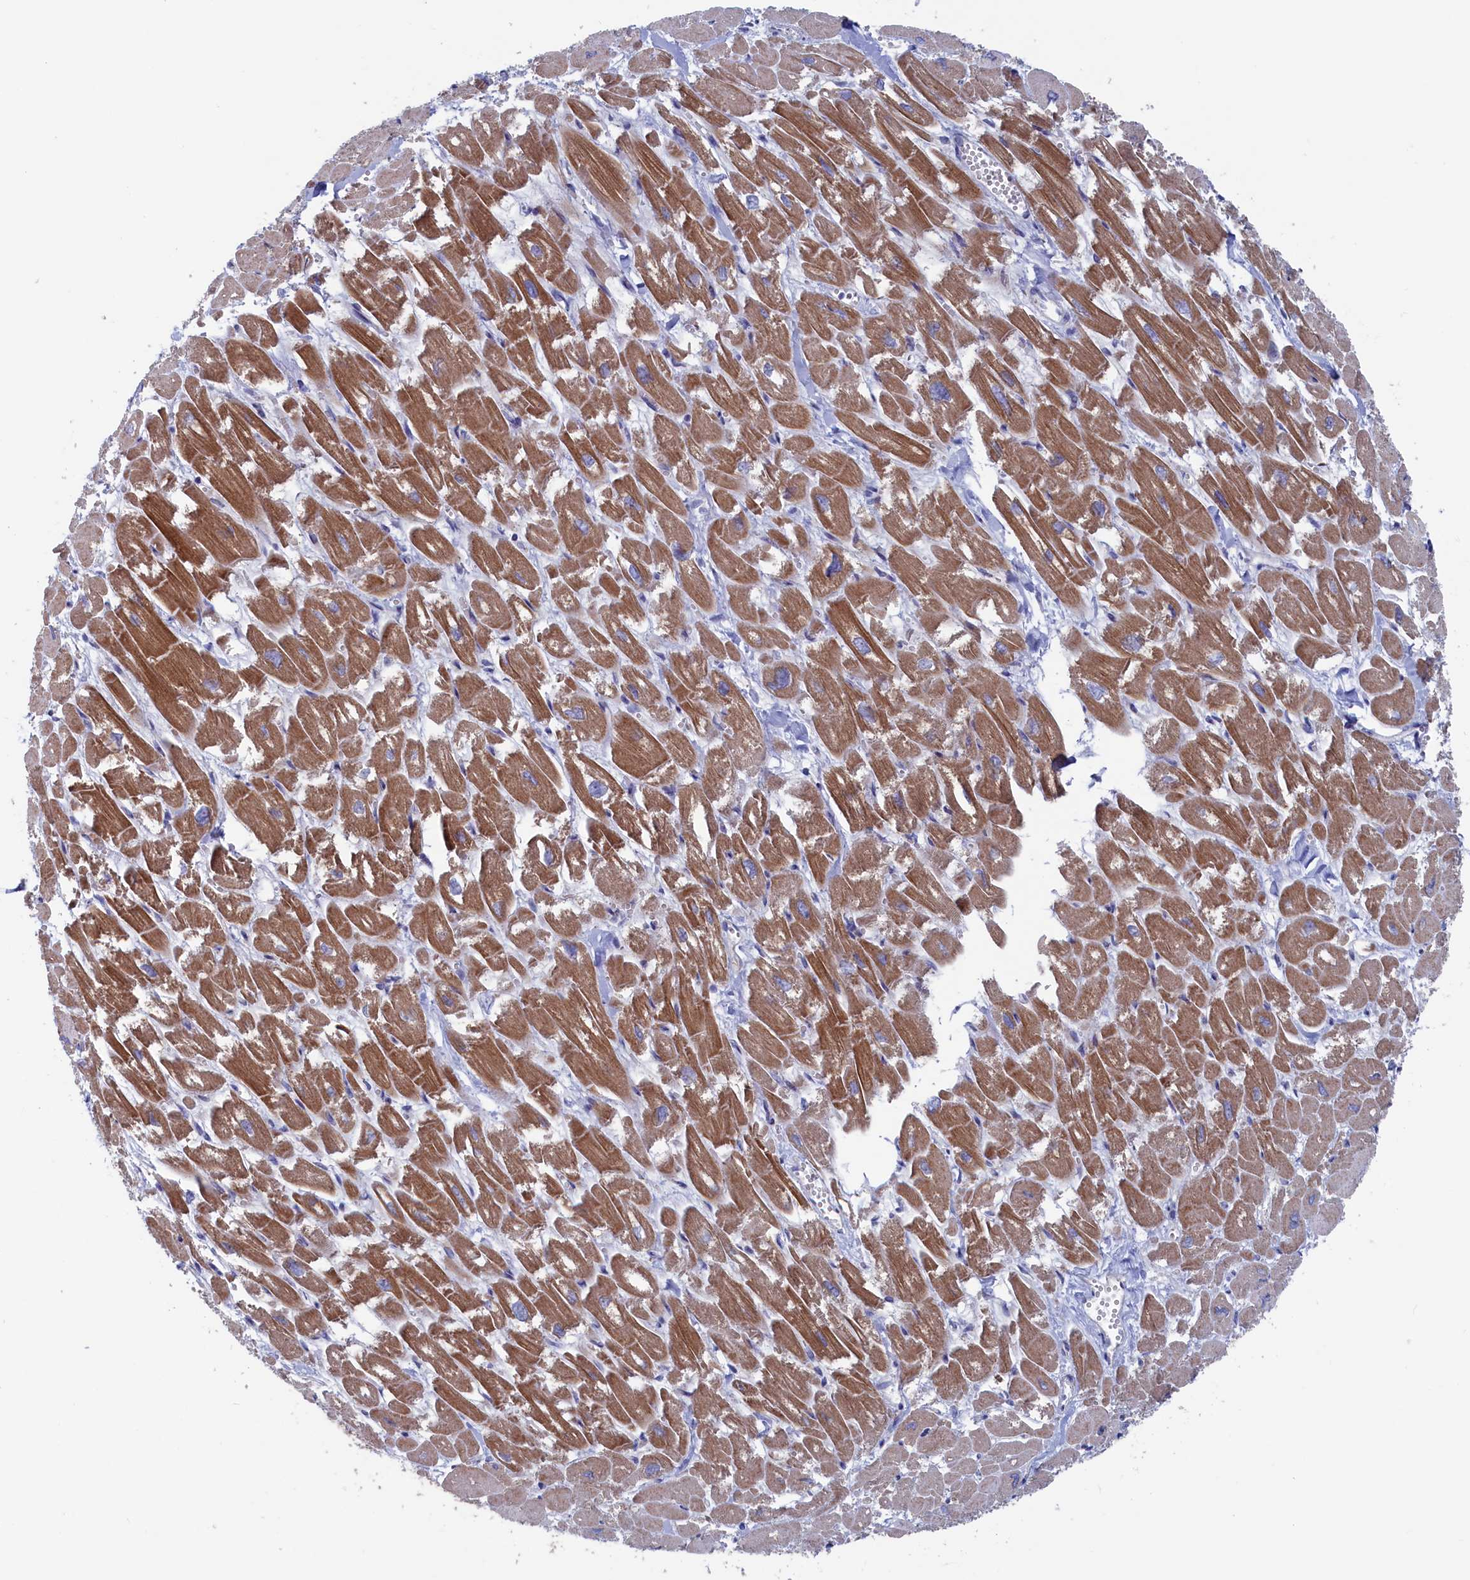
{"staining": {"intensity": "moderate", "quantity": "25%-75%", "location": "cytoplasmic/membranous"}, "tissue": "heart muscle", "cell_type": "Cardiomyocytes", "image_type": "normal", "snomed": [{"axis": "morphology", "description": "Normal tissue, NOS"}, {"axis": "topography", "description": "Heart"}], "caption": "Protein staining of benign heart muscle reveals moderate cytoplasmic/membranous staining in approximately 25%-75% of cardiomyocytes.", "gene": "MTFMT", "patient": {"sex": "male", "age": 54}}